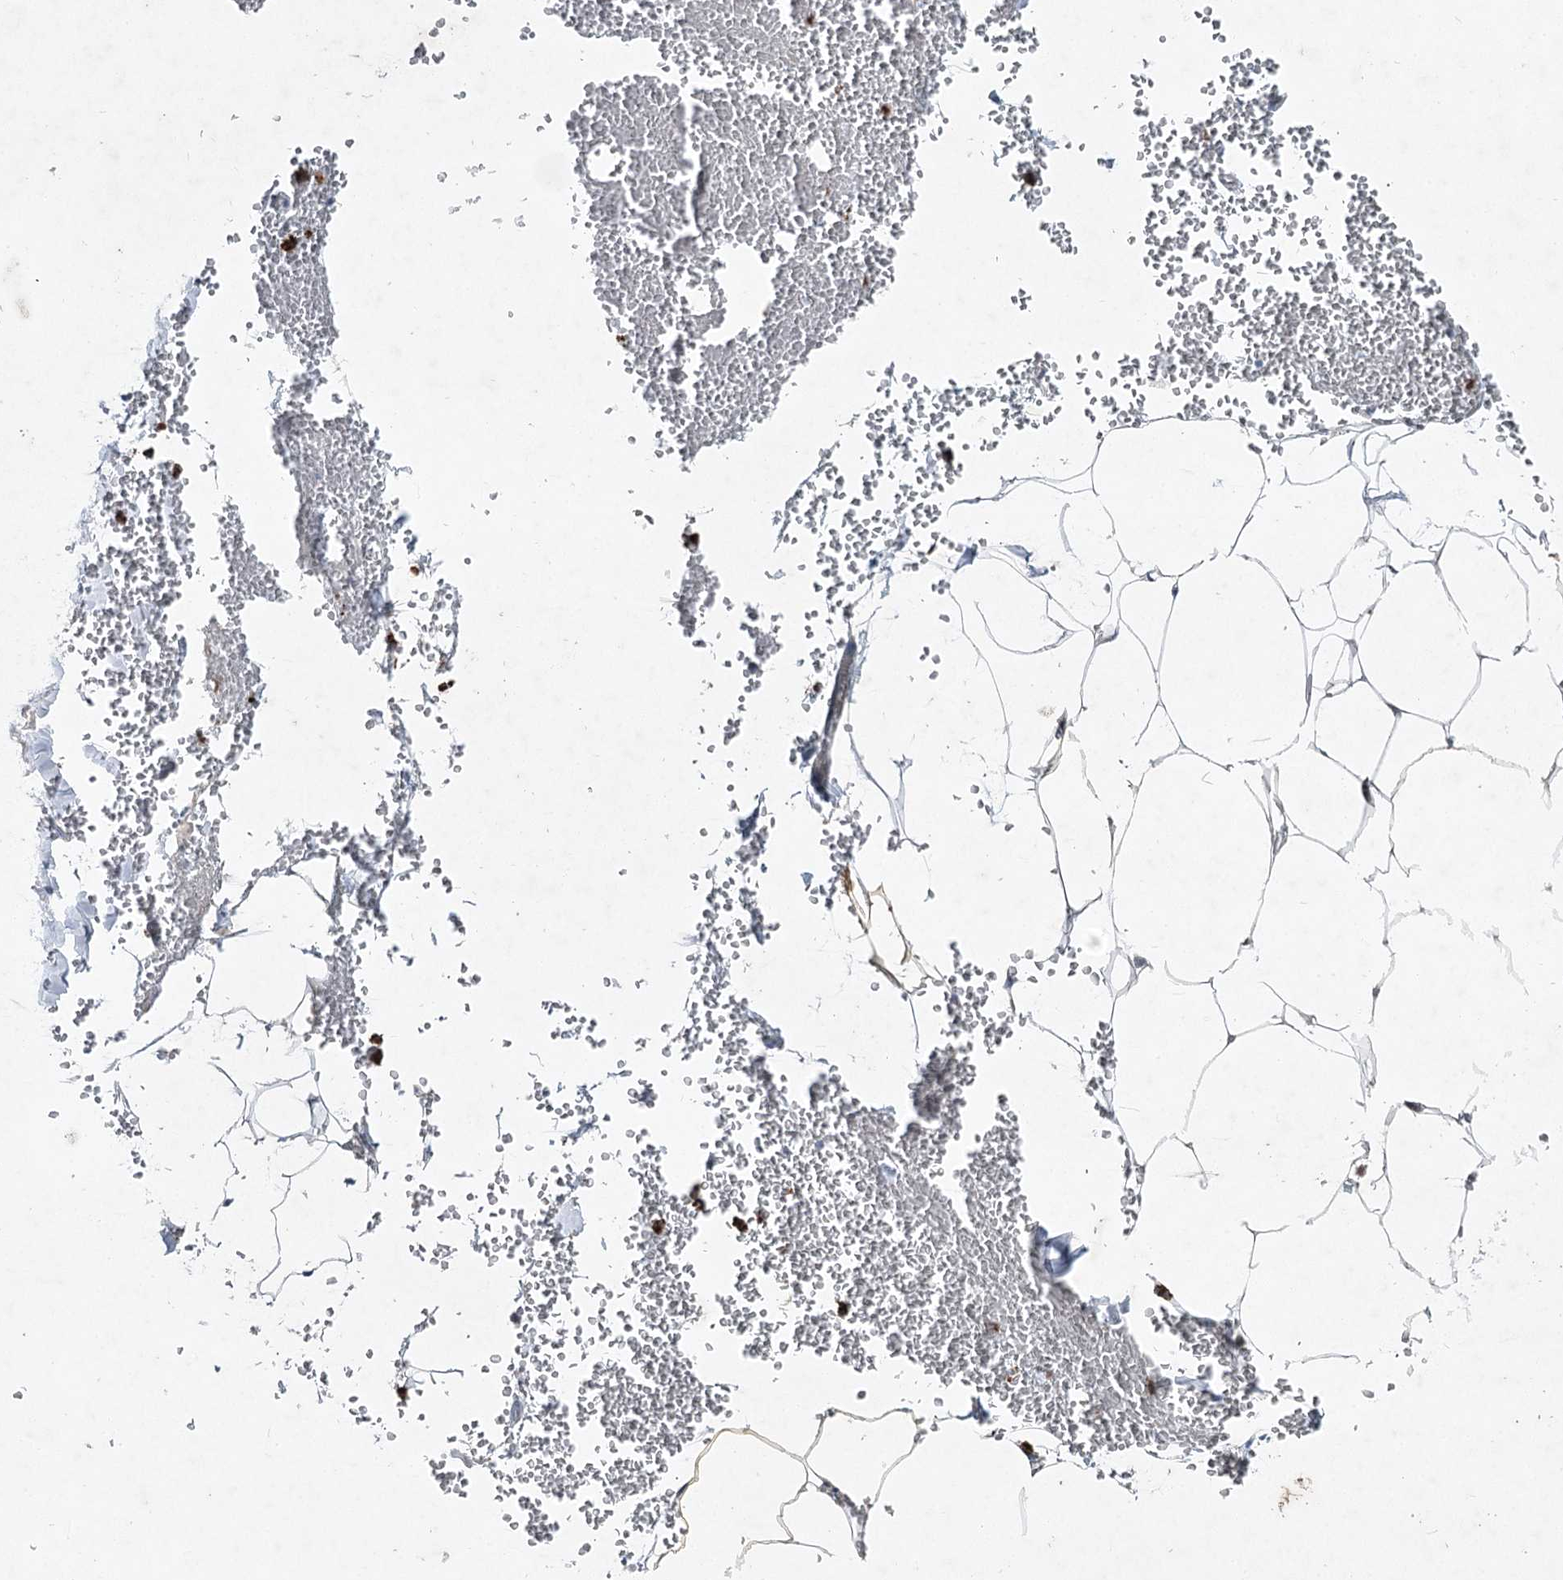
{"staining": {"intensity": "negative", "quantity": "none", "location": "none"}, "tissue": "adipose tissue", "cell_type": "Adipocytes", "image_type": "normal", "snomed": [{"axis": "morphology", "description": "Normal tissue, NOS"}, {"axis": "topography", "description": "Gallbladder"}, {"axis": "topography", "description": "Peripheral nerve tissue"}], "caption": "Immunohistochemistry (IHC) of normal adipose tissue reveals no positivity in adipocytes. (IHC, brightfield microscopy, high magnification).", "gene": "ENSG00000285330", "patient": {"sex": "male", "age": 38}}